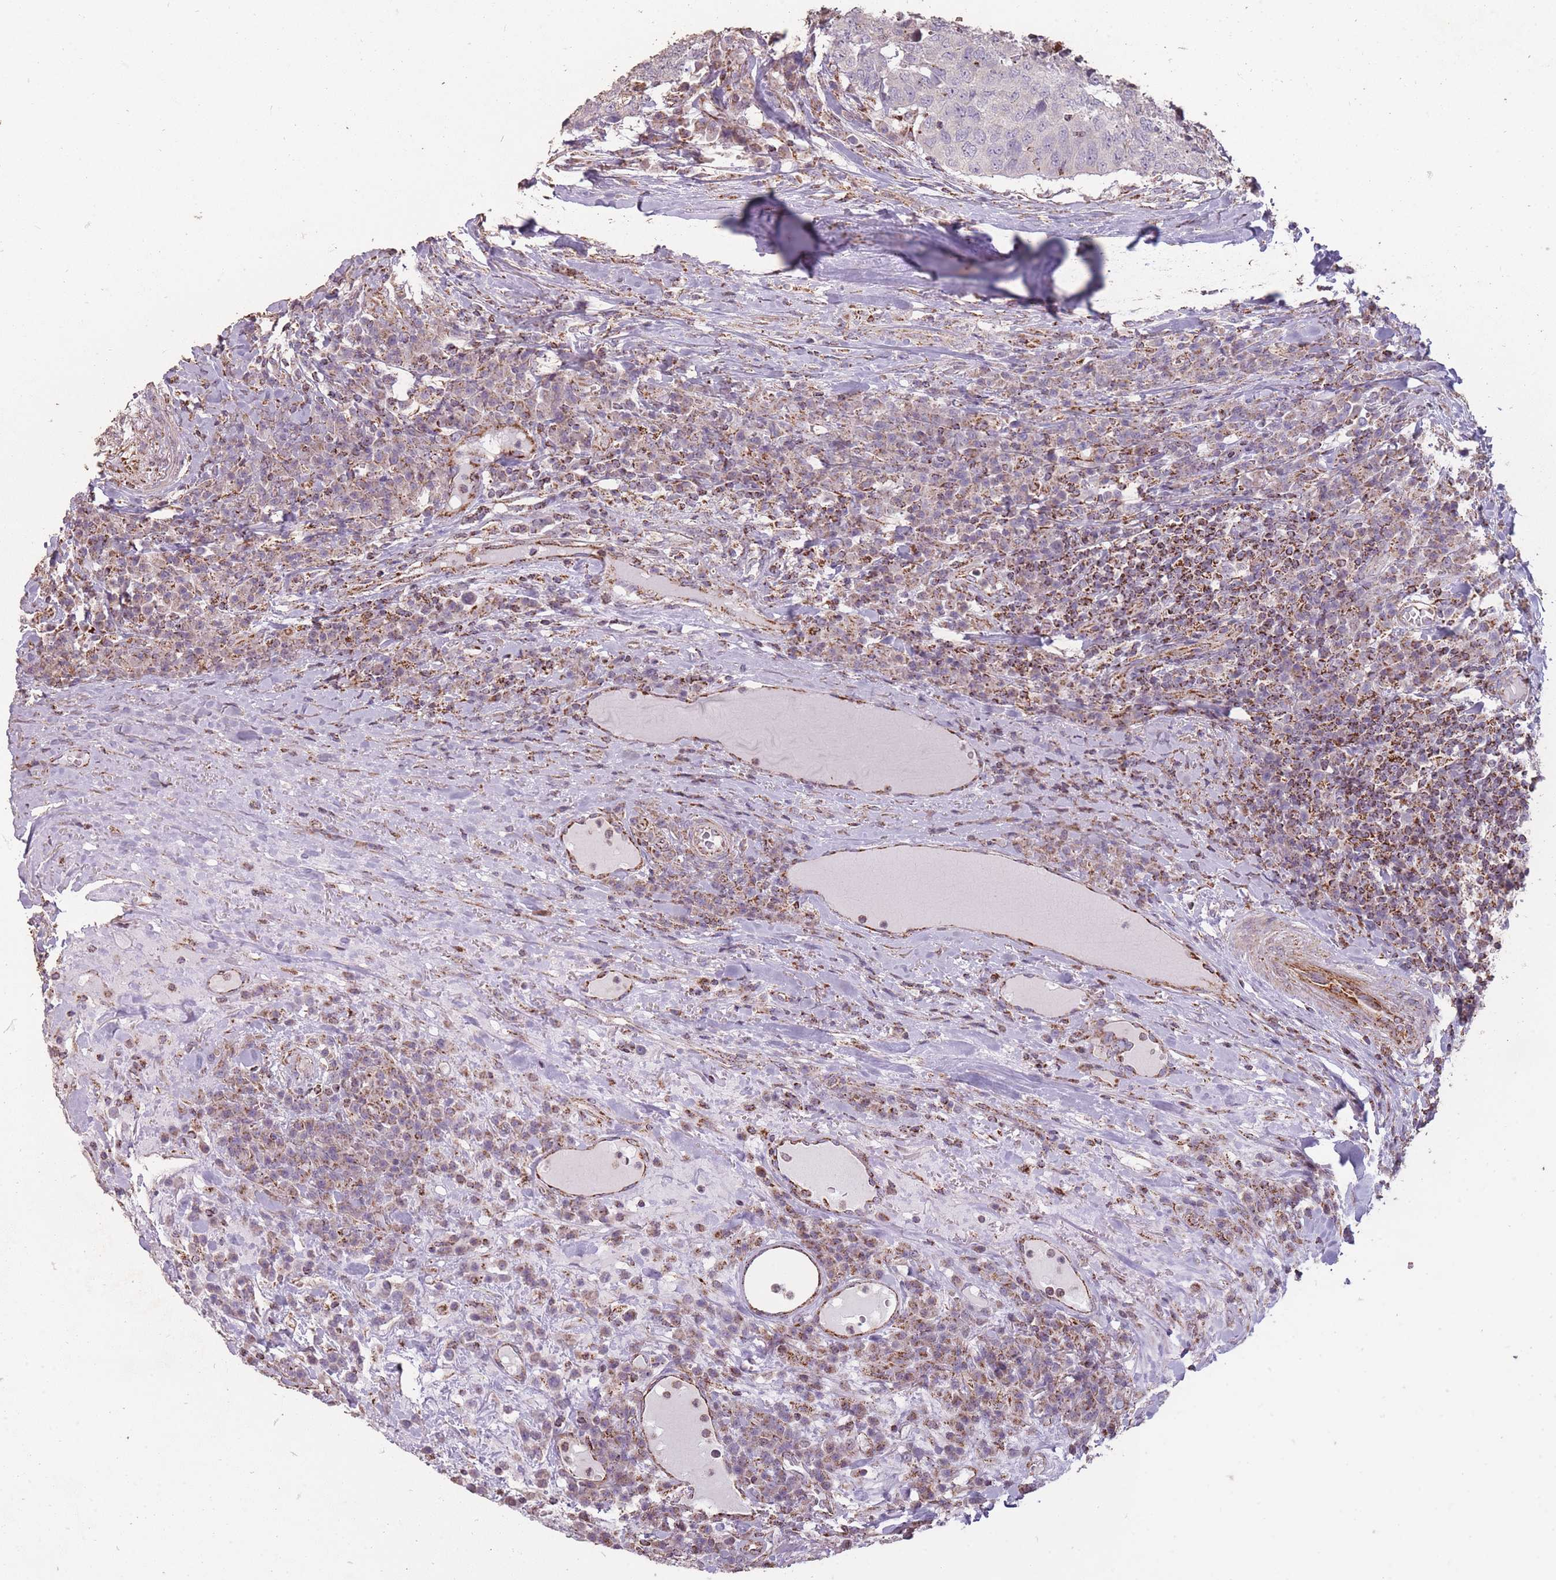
{"staining": {"intensity": "strong", "quantity": "<25%", "location": "cytoplasmic/membranous"}, "tissue": "head and neck cancer", "cell_type": "Tumor cells", "image_type": "cancer", "snomed": [{"axis": "morphology", "description": "Squamous cell carcinoma, NOS"}, {"axis": "topography", "description": "Head-Neck"}], "caption": "Immunohistochemical staining of human head and neck cancer (squamous cell carcinoma) shows medium levels of strong cytoplasmic/membranous protein staining in about <25% of tumor cells.", "gene": "CNOT8", "patient": {"sex": "male", "age": 66}}